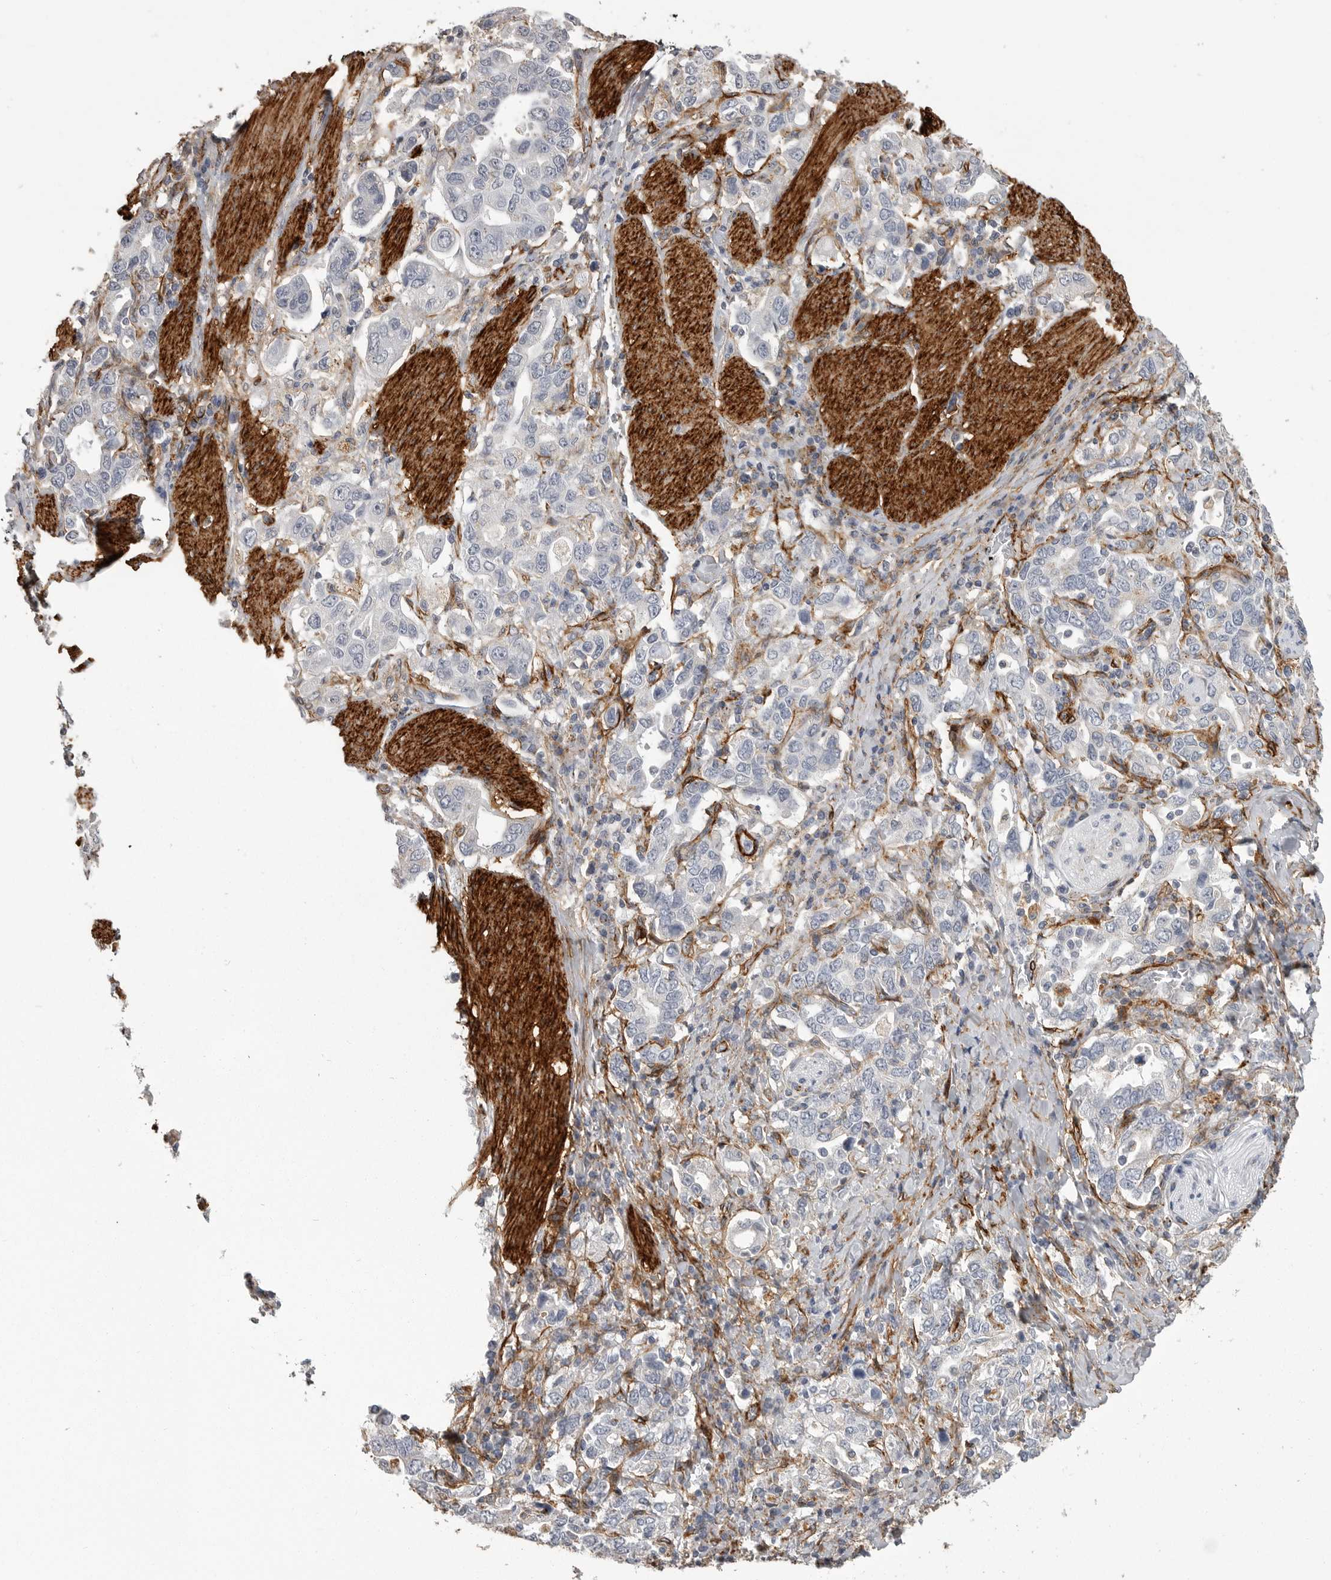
{"staining": {"intensity": "negative", "quantity": "none", "location": "none"}, "tissue": "stomach cancer", "cell_type": "Tumor cells", "image_type": "cancer", "snomed": [{"axis": "morphology", "description": "Adenocarcinoma, NOS"}, {"axis": "topography", "description": "Stomach, upper"}], "caption": "IHC of human adenocarcinoma (stomach) demonstrates no expression in tumor cells.", "gene": "AOC3", "patient": {"sex": "male", "age": 62}}